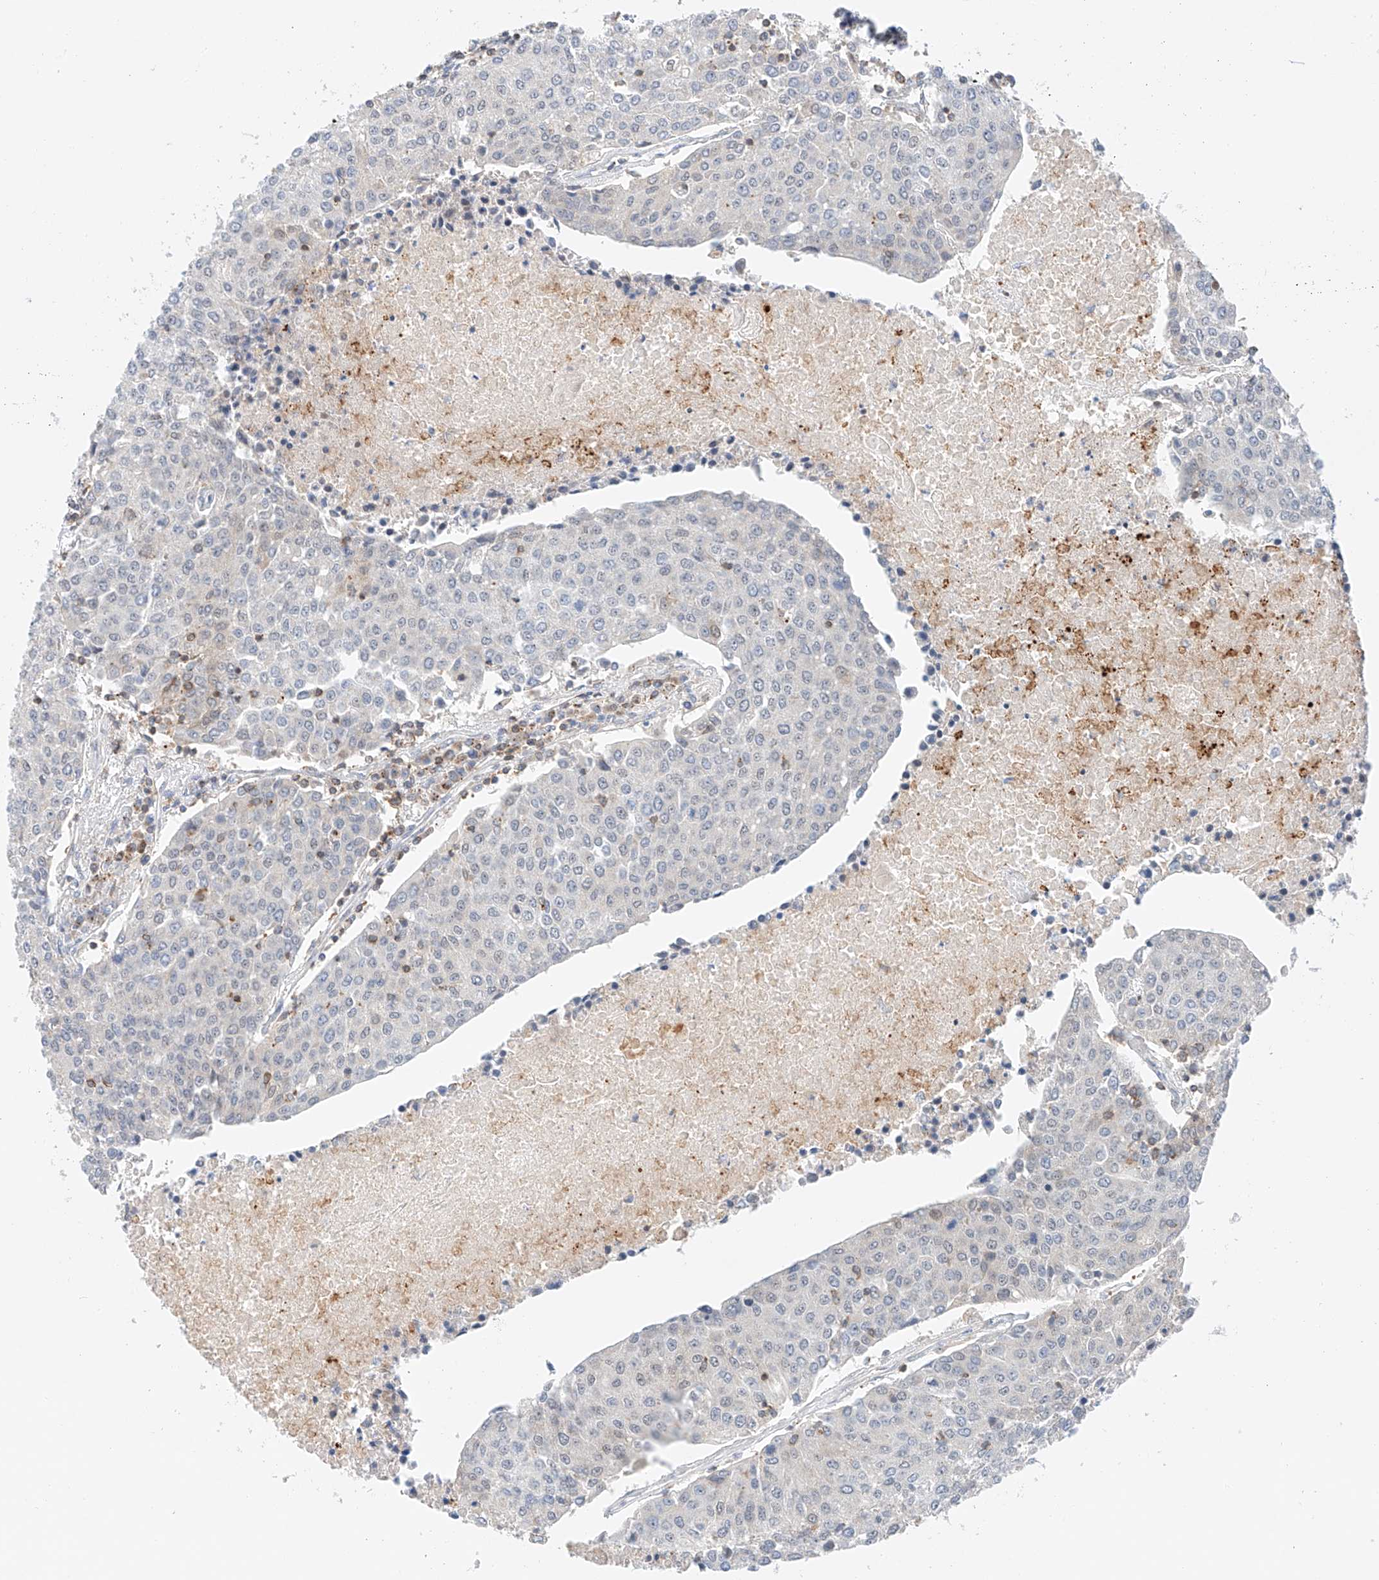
{"staining": {"intensity": "negative", "quantity": "none", "location": "none"}, "tissue": "urothelial cancer", "cell_type": "Tumor cells", "image_type": "cancer", "snomed": [{"axis": "morphology", "description": "Urothelial carcinoma, High grade"}, {"axis": "topography", "description": "Urinary bladder"}], "caption": "The image shows no staining of tumor cells in urothelial cancer.", "gene": "MFN2", "patient": {"sex": "female", "age": 85}}